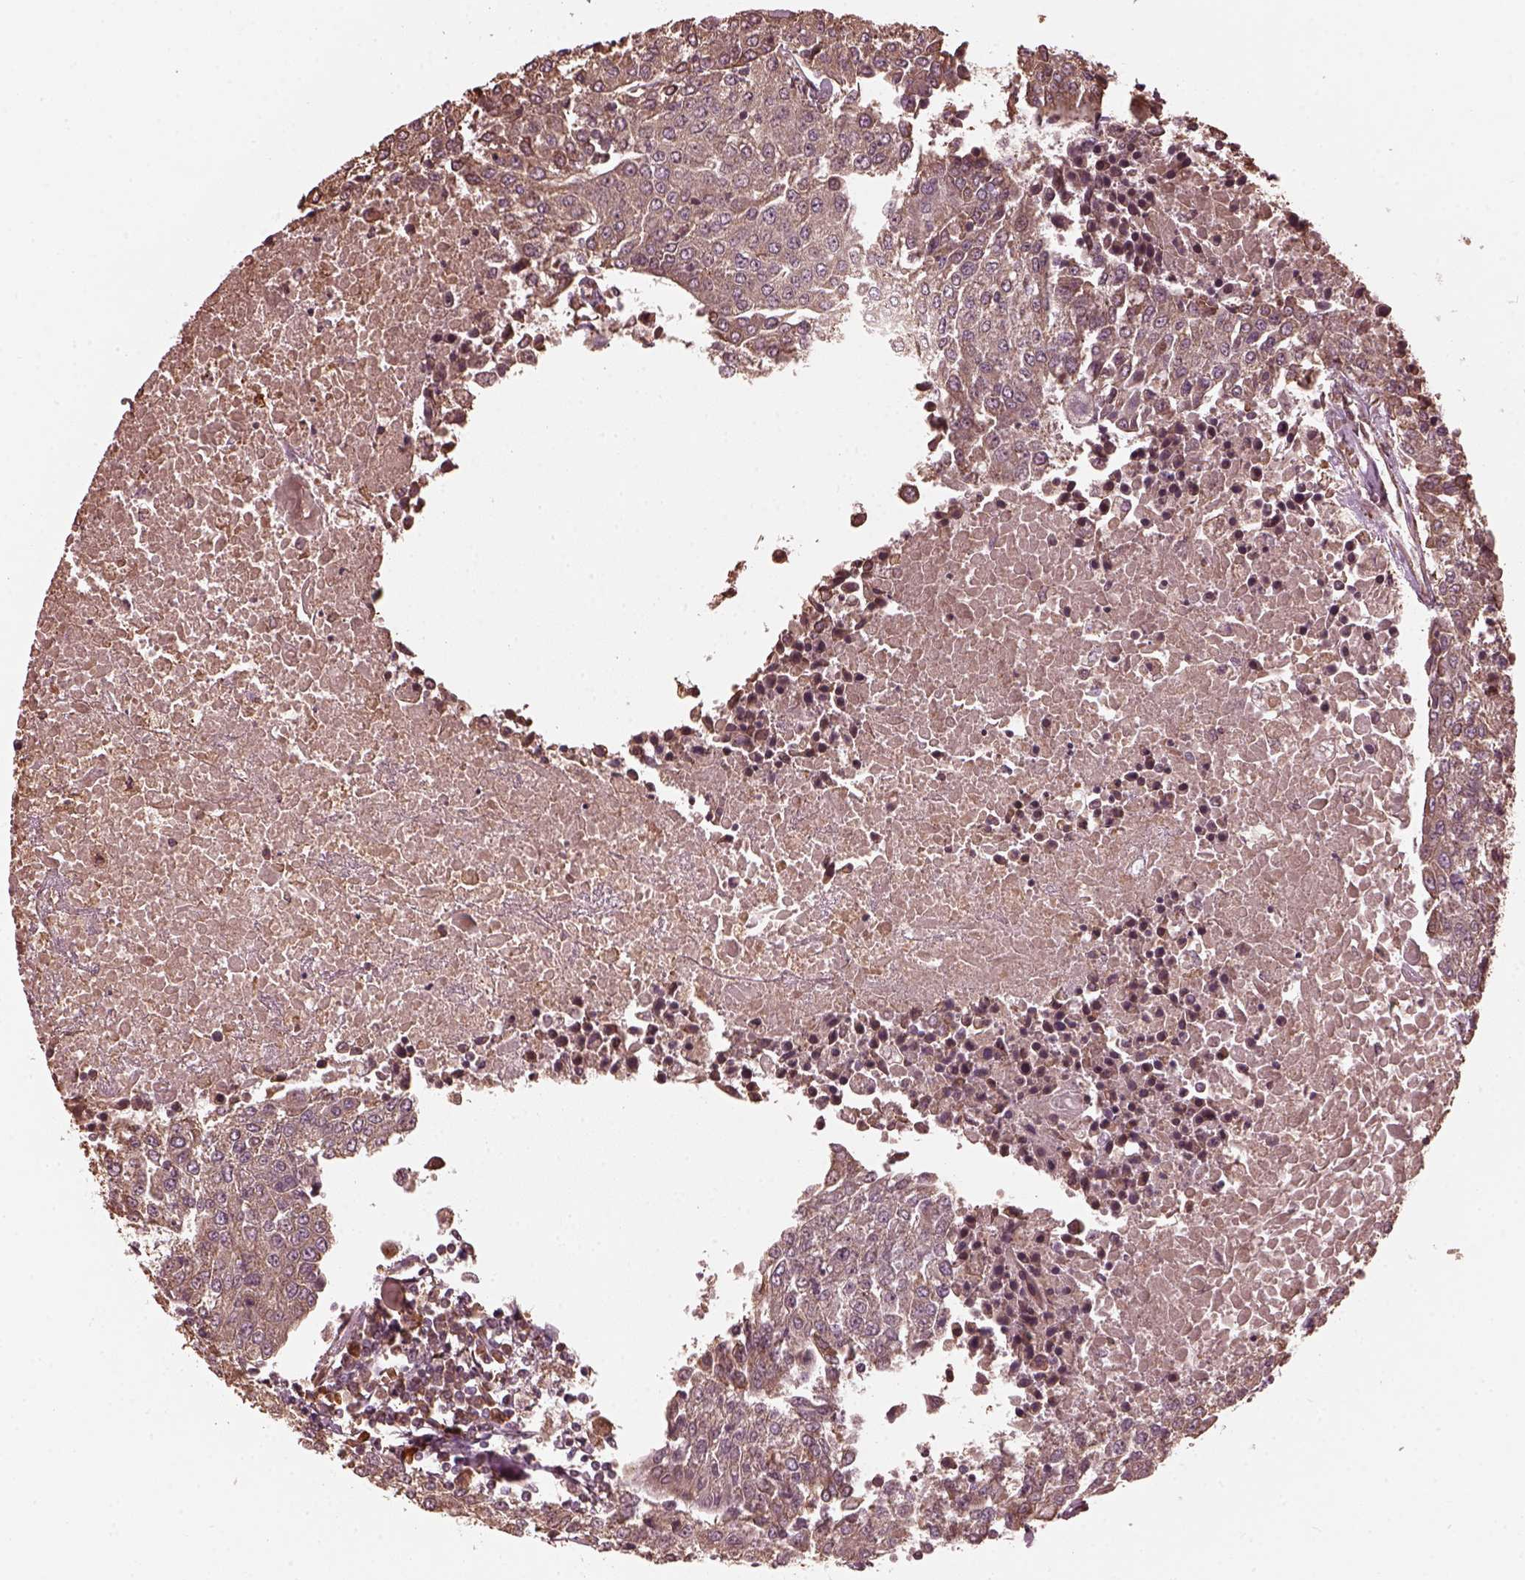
{"staining": {"intensity": "weak", "quantity": ">75%", "location": "cytoplasmic/membranous"}, "tissue": "urothelial cancer", "cell_type": "Tumor cells", "image_type": "cancer", "snomed": [{"axis": "morphology", "description": "Urothelial carcinoma, High grade"}, {"axis": "topography", "description": "Urinary bladder"}], "caption": "Tumor cells reveal low levels of weak cytoplasmic/membranous staining in about >75% of cells in urothelial carcinoma (high-grade).", "gene": "ZNF292", "patient": {"sex": "female", "age": 85}}